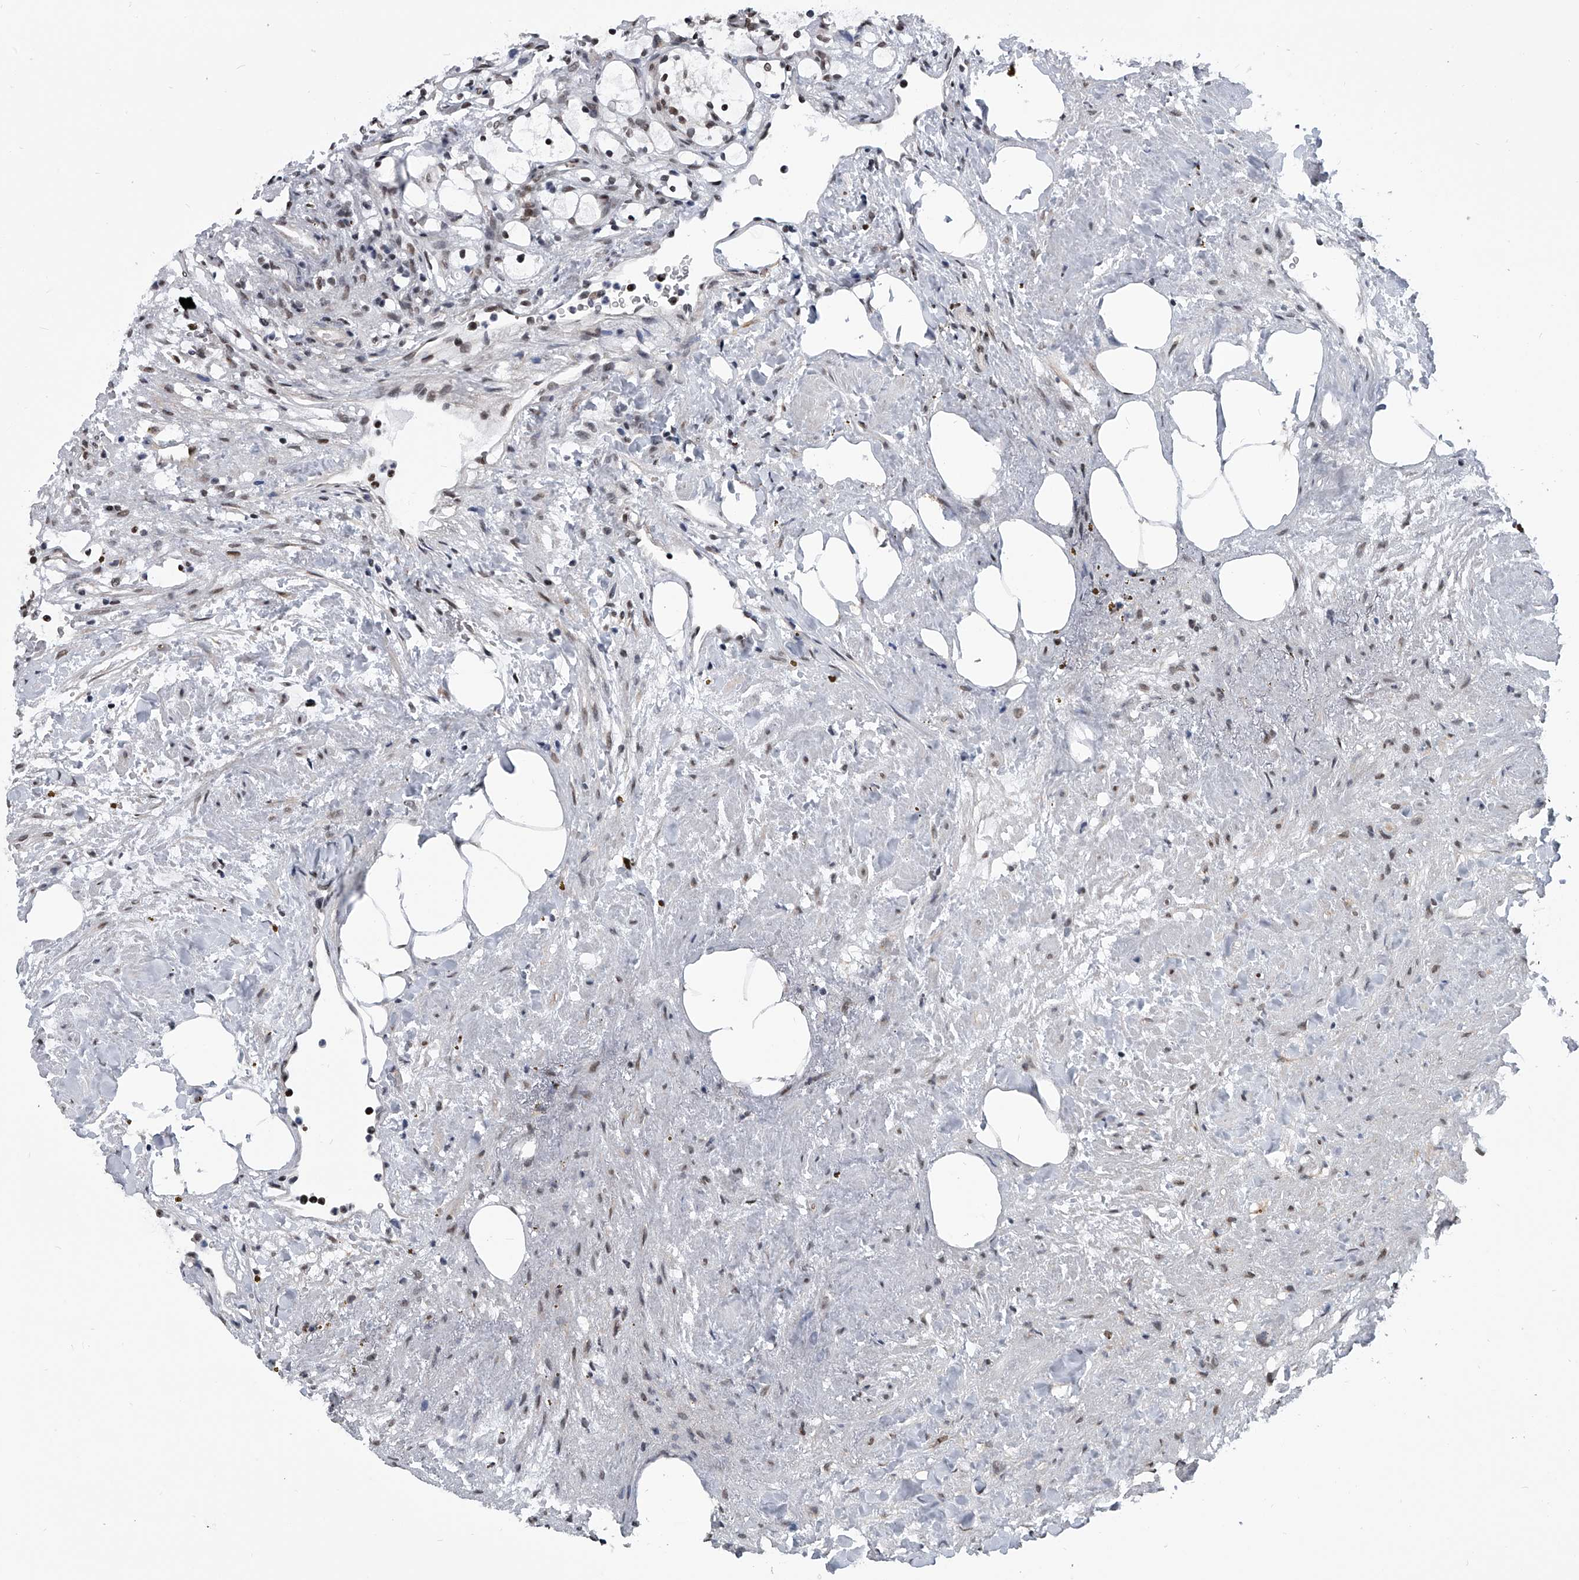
{"staining": {"intensity": "weak", "quantity": ">75%", "location": "nuclear"}, "tissue": "renal cancer", "cell_type": "Tumor cells", "image_type": "cancer", "snomed": [{"axis": "morphology", "description": "Adenocarcinoma, NOS"}, {"axis": "topography", "description": "Kidney"}], "caption": "Renal cancer (adenocarcinoma) tissue exhibits weak nuclear positivity in approximately >75% of tumor cells, visualized by immunohistochemistry. The staining was performed using DAB (3,3'-diaminobenzidine), with brown indicating positive protein expression. Nuclei are stained blue with hematoxylin.", "gene": "SIM2", "patient": {"sex": "female", "age": 69}}